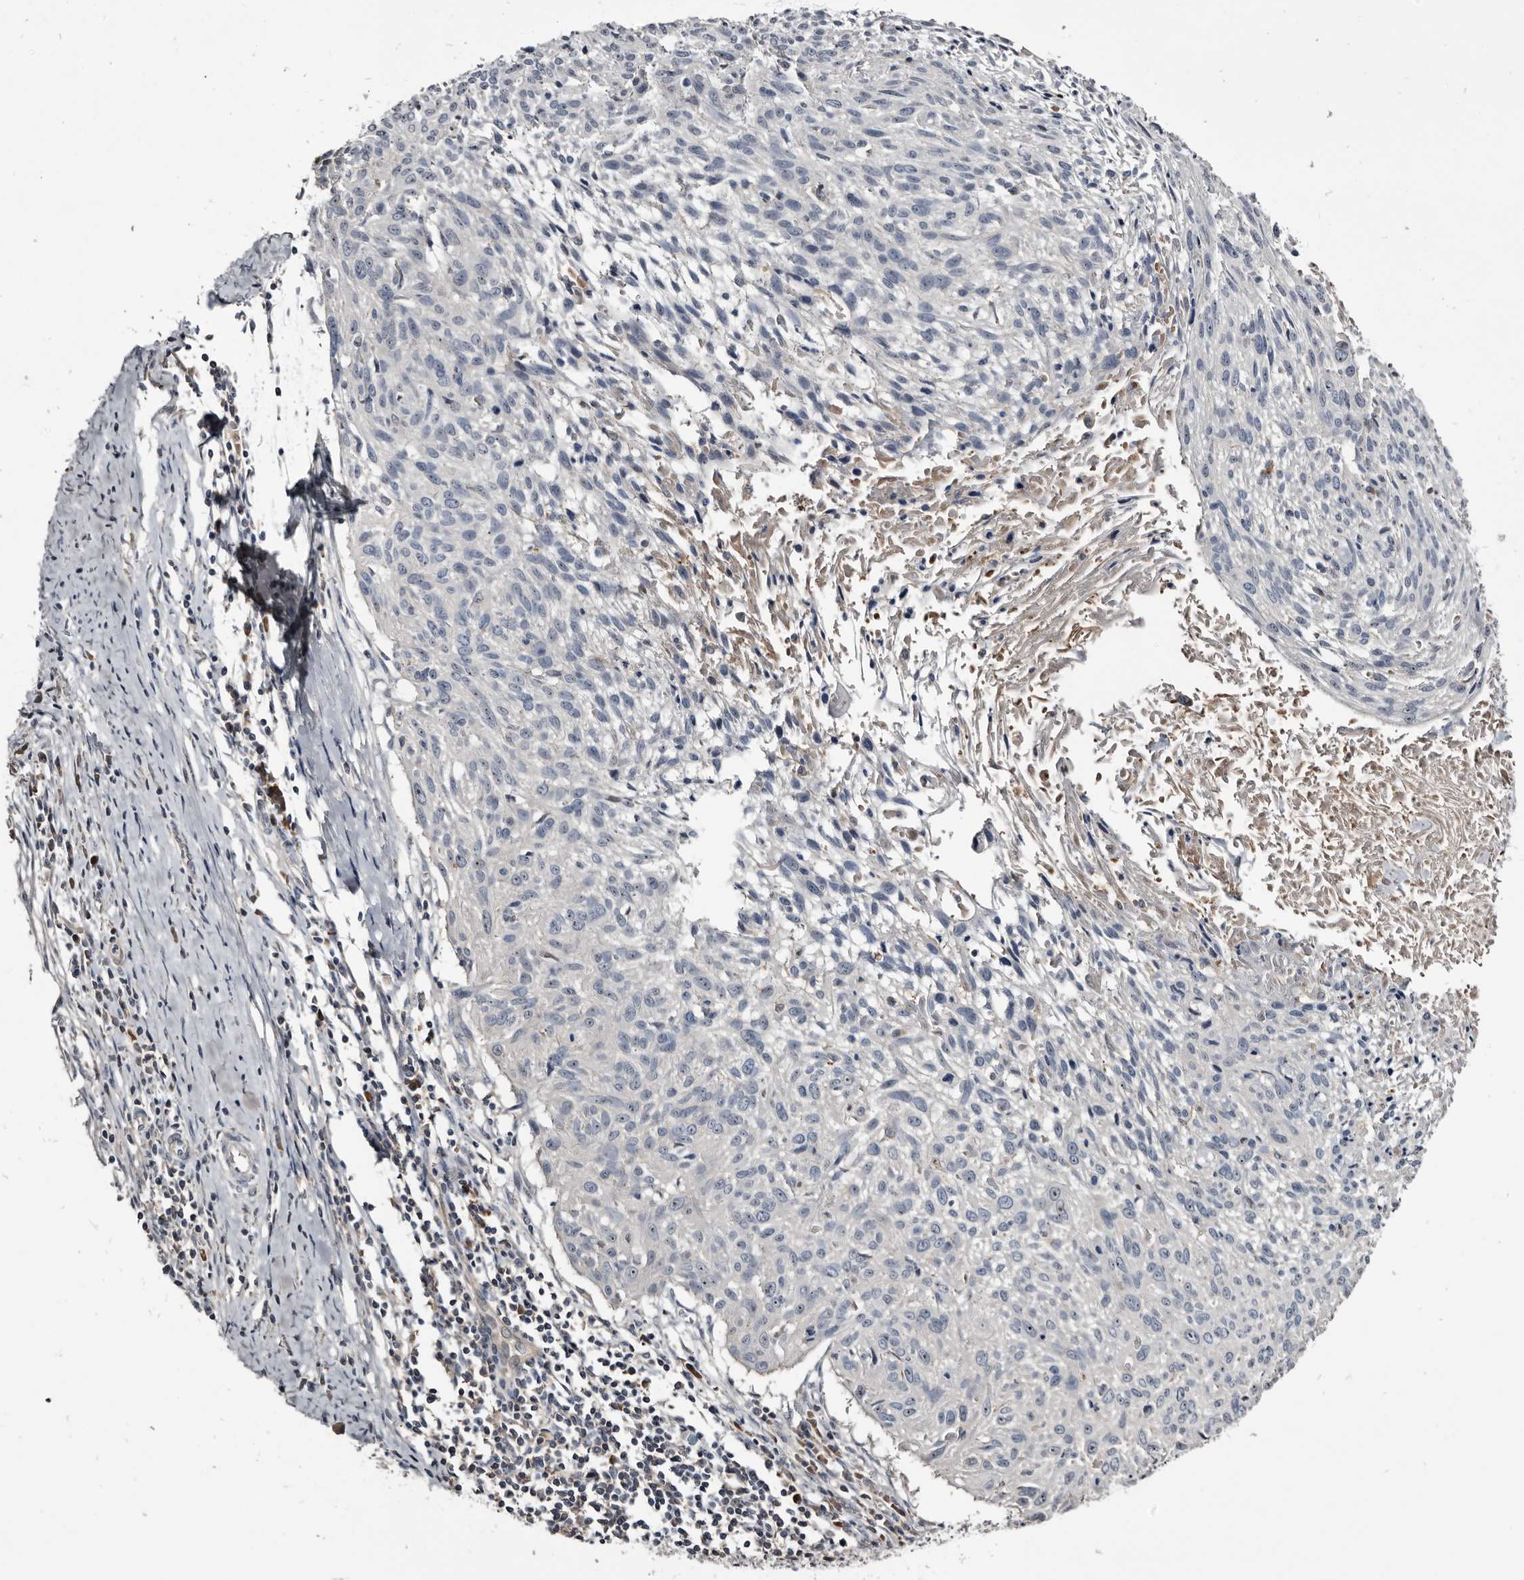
{"staining": {"intensity": "negative", "quantity": "none", "location": "none"}, "tissue": "cervical cancer", "cell_type": "Tumor cells", "image_type": "cancer", "snomed": [{"axis": "morphology", "description": "Squamous cell carcinoma, NOS"}, {"axis": "topography", "description": "Cervix"}], "caption": "An image of cervical cancer (squamous cell carcinoma) stained for a protein demonstrates no brown staining in tumor cells. (DAB (3,3'-diaminobenzidine) IHC visualized using brightfield microscopy, high magnification).", "gene": "TTC39A", "patient": {"sex": "female", "age": 51}}